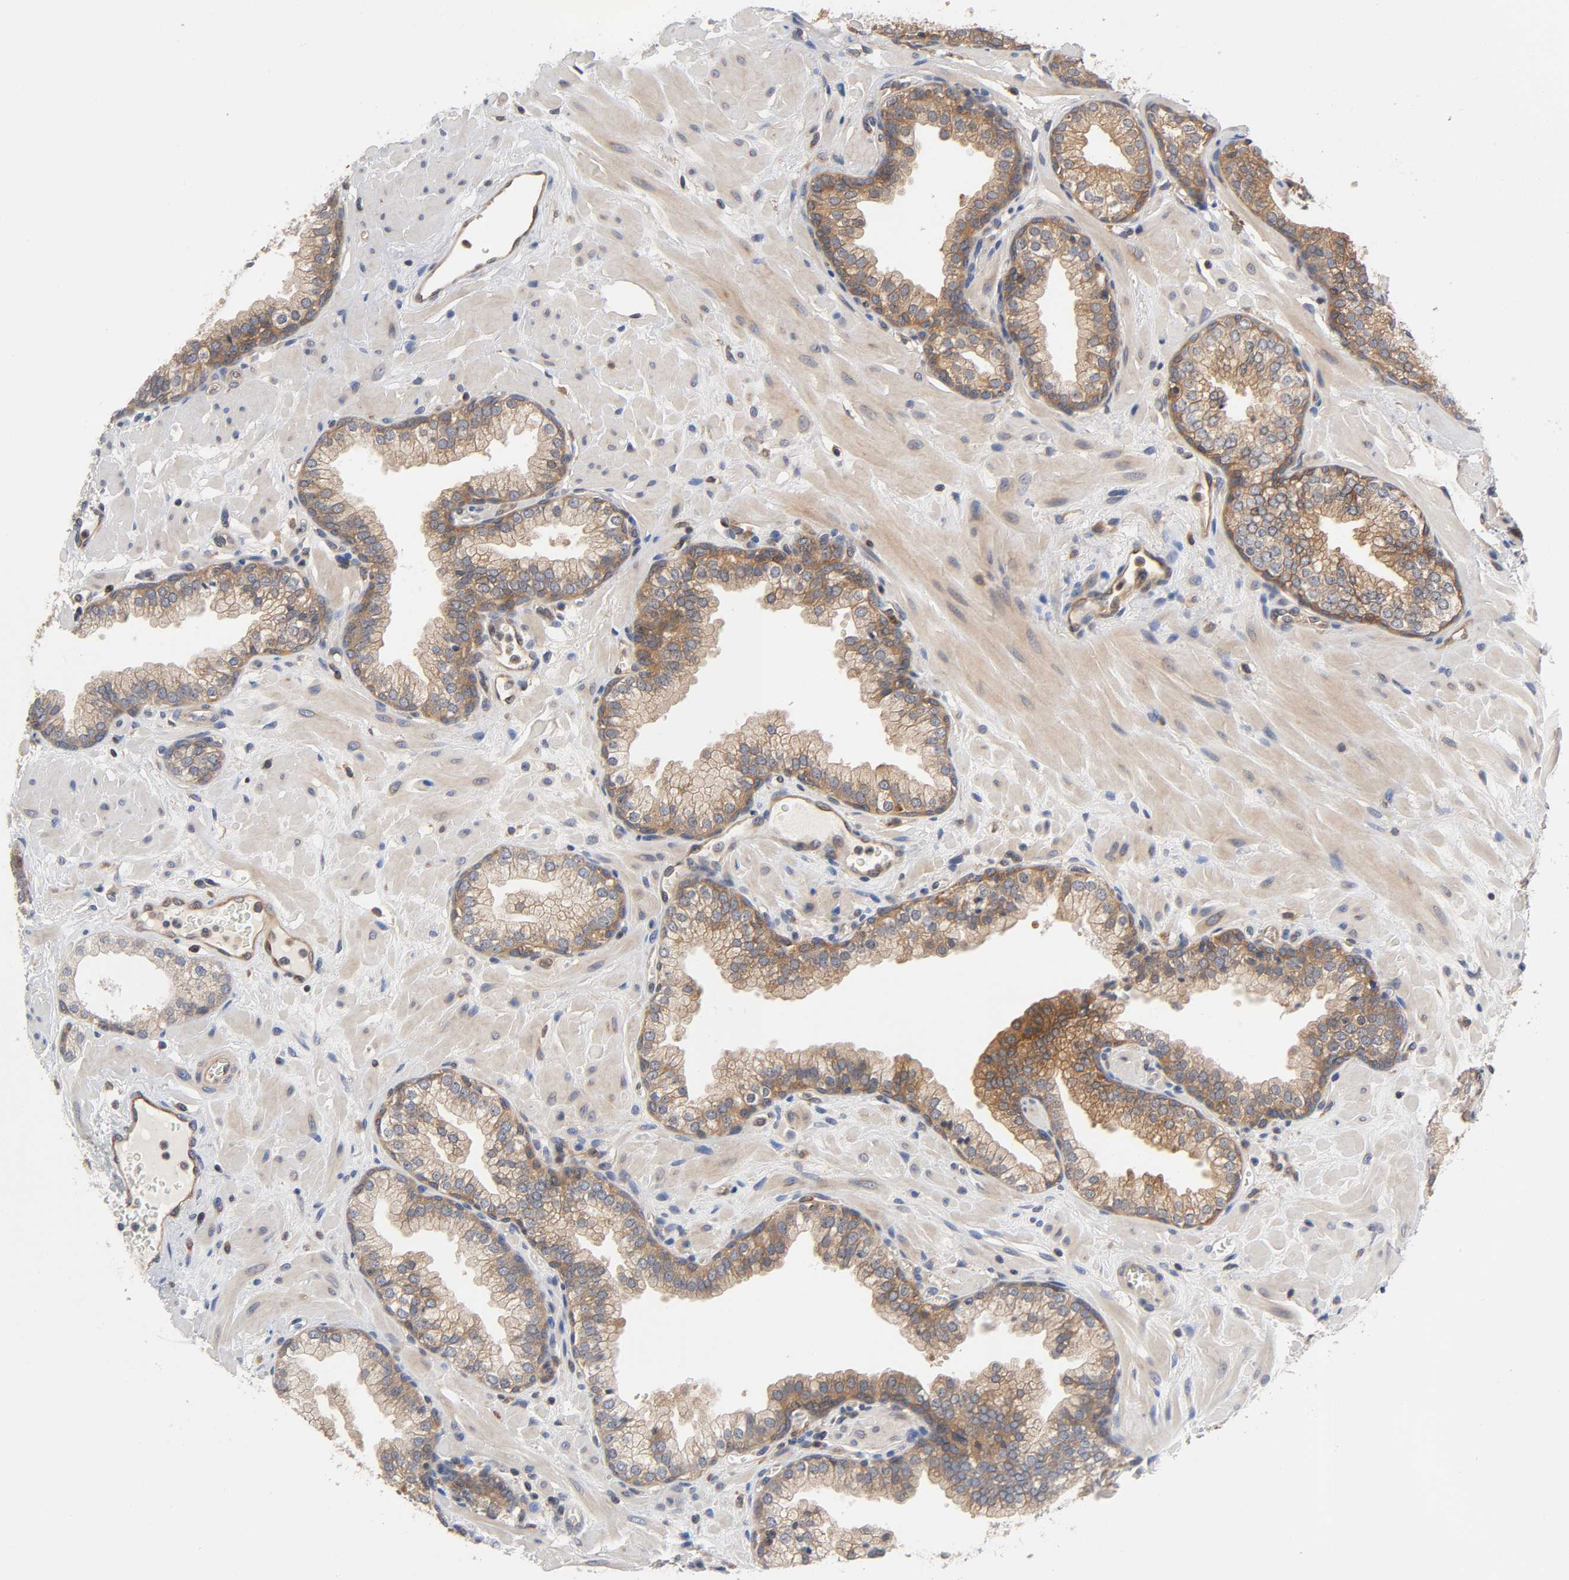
{"staining": {"intensity": "moderate", "quantity": ">75%", "location": "cytoplasmic/membranous"}, "tissue": "prostate", "cell_type": "Glandular cells", "image_type": "normal", "snomed": [{"axis": "morphology", "description": "Normal tissue, NOS"}, {"axis": "topography", "description": "Prostate"}], "caption": "Brown immunohistochemical staining in benign prostate demonstrates moderate cytoplasmic/membranous positivity in approximately >75% of glandular cells.", "gene": "PRKAB1", "patient": {"sex": "male", "age": 60}}